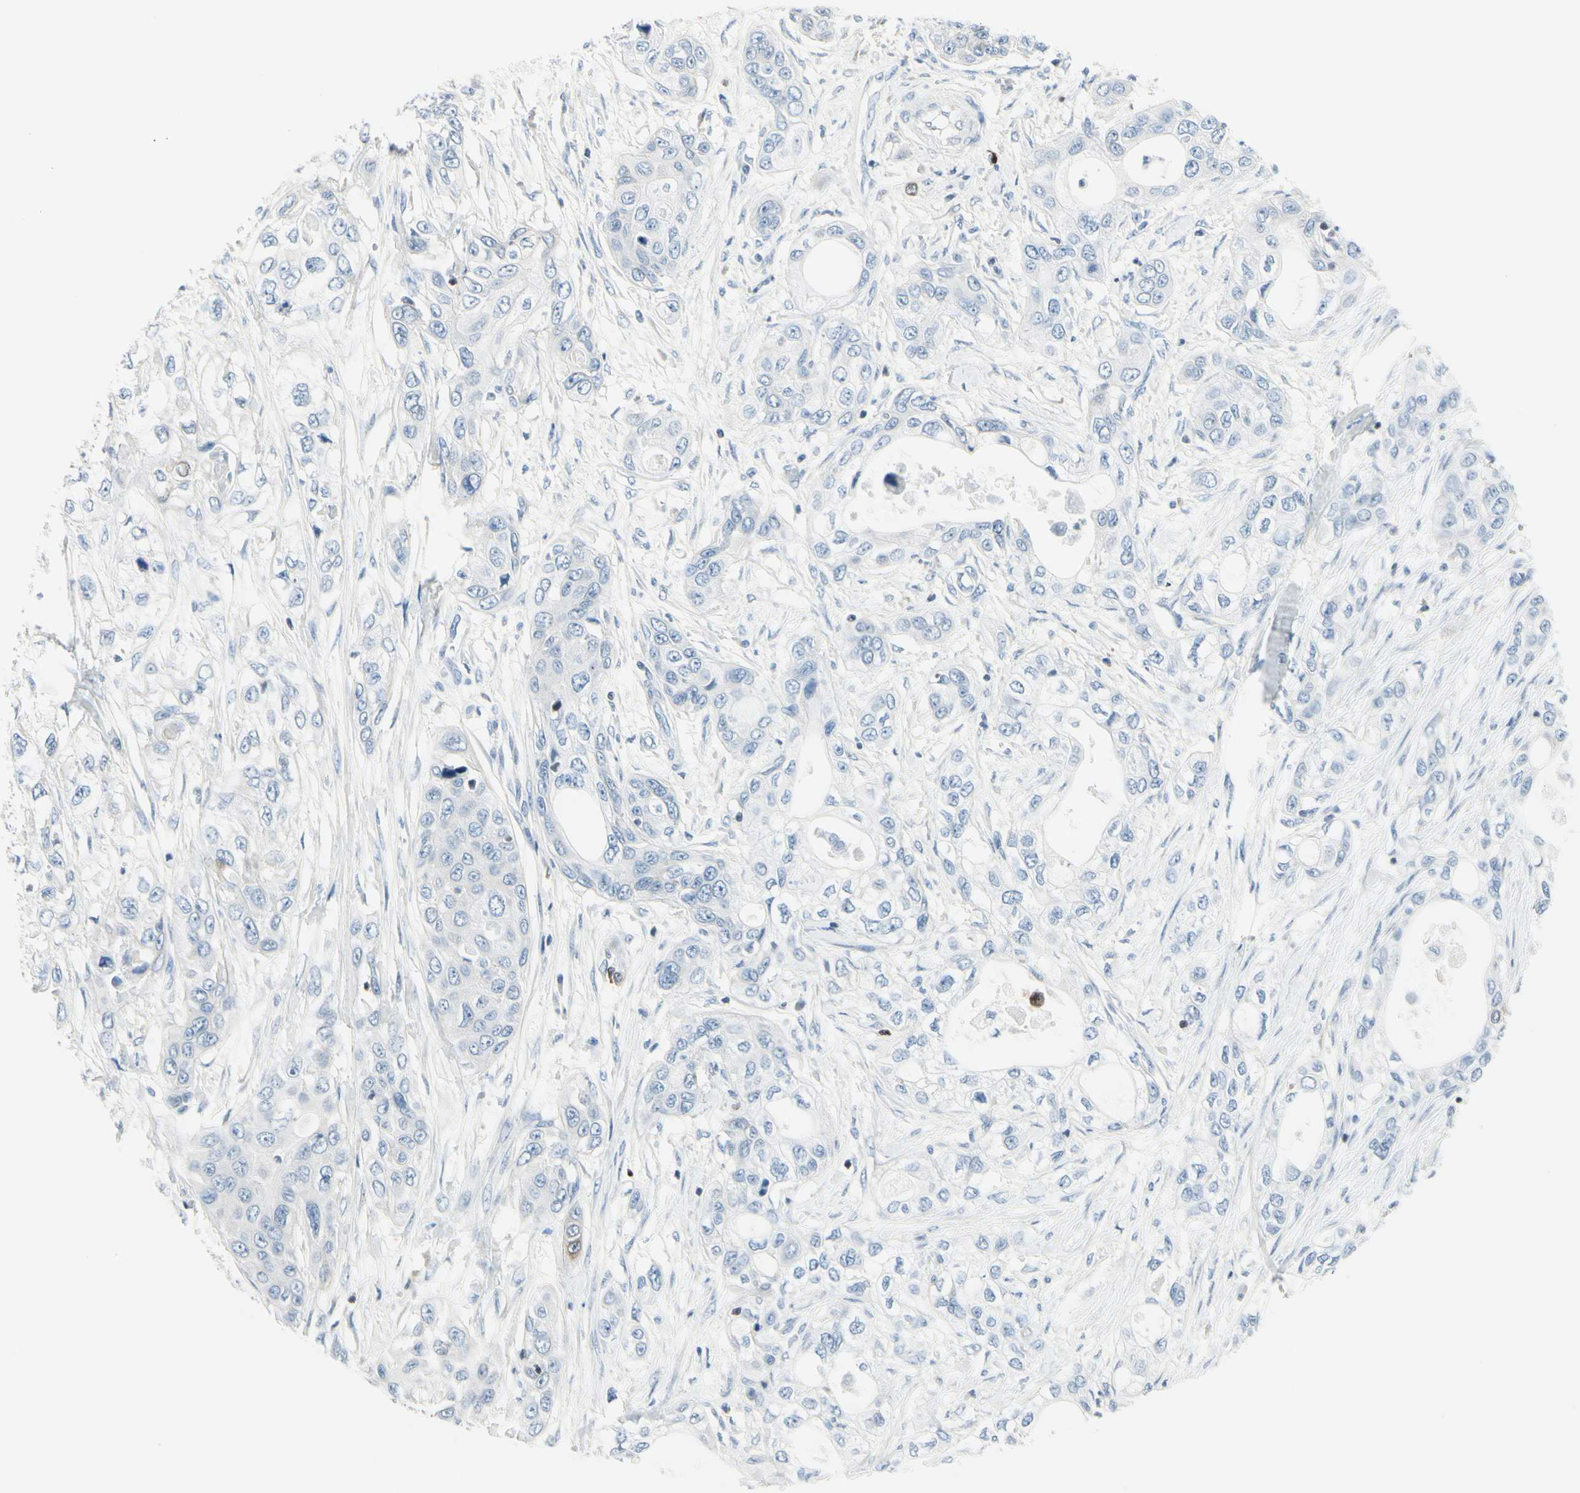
{"staining": {"intensity": "negative", "quantity": "none", "location": "none"}, "tissue": "pancreatic cancer", "cell_type": "Tumor cells", "image_type": "cancer", "snomed": [{"axis": "morphology", "description": "Adenocarcinoma, NOS"}, {"axis": "topography", "description": "Pancreas"}], "caption": "IHC of pancreatic cancer (adenocarcinoma) reveals no positivity in tumor cells. Brightfield microscopy of immunohistochemistry (IHC) stained with DAB (3,3'-diaminobenzidine) (brown) and hematoxylin (blue), captured at high magnification.", "gene": "TRAF1", "patient": {"sex": "female", "age": 70}}